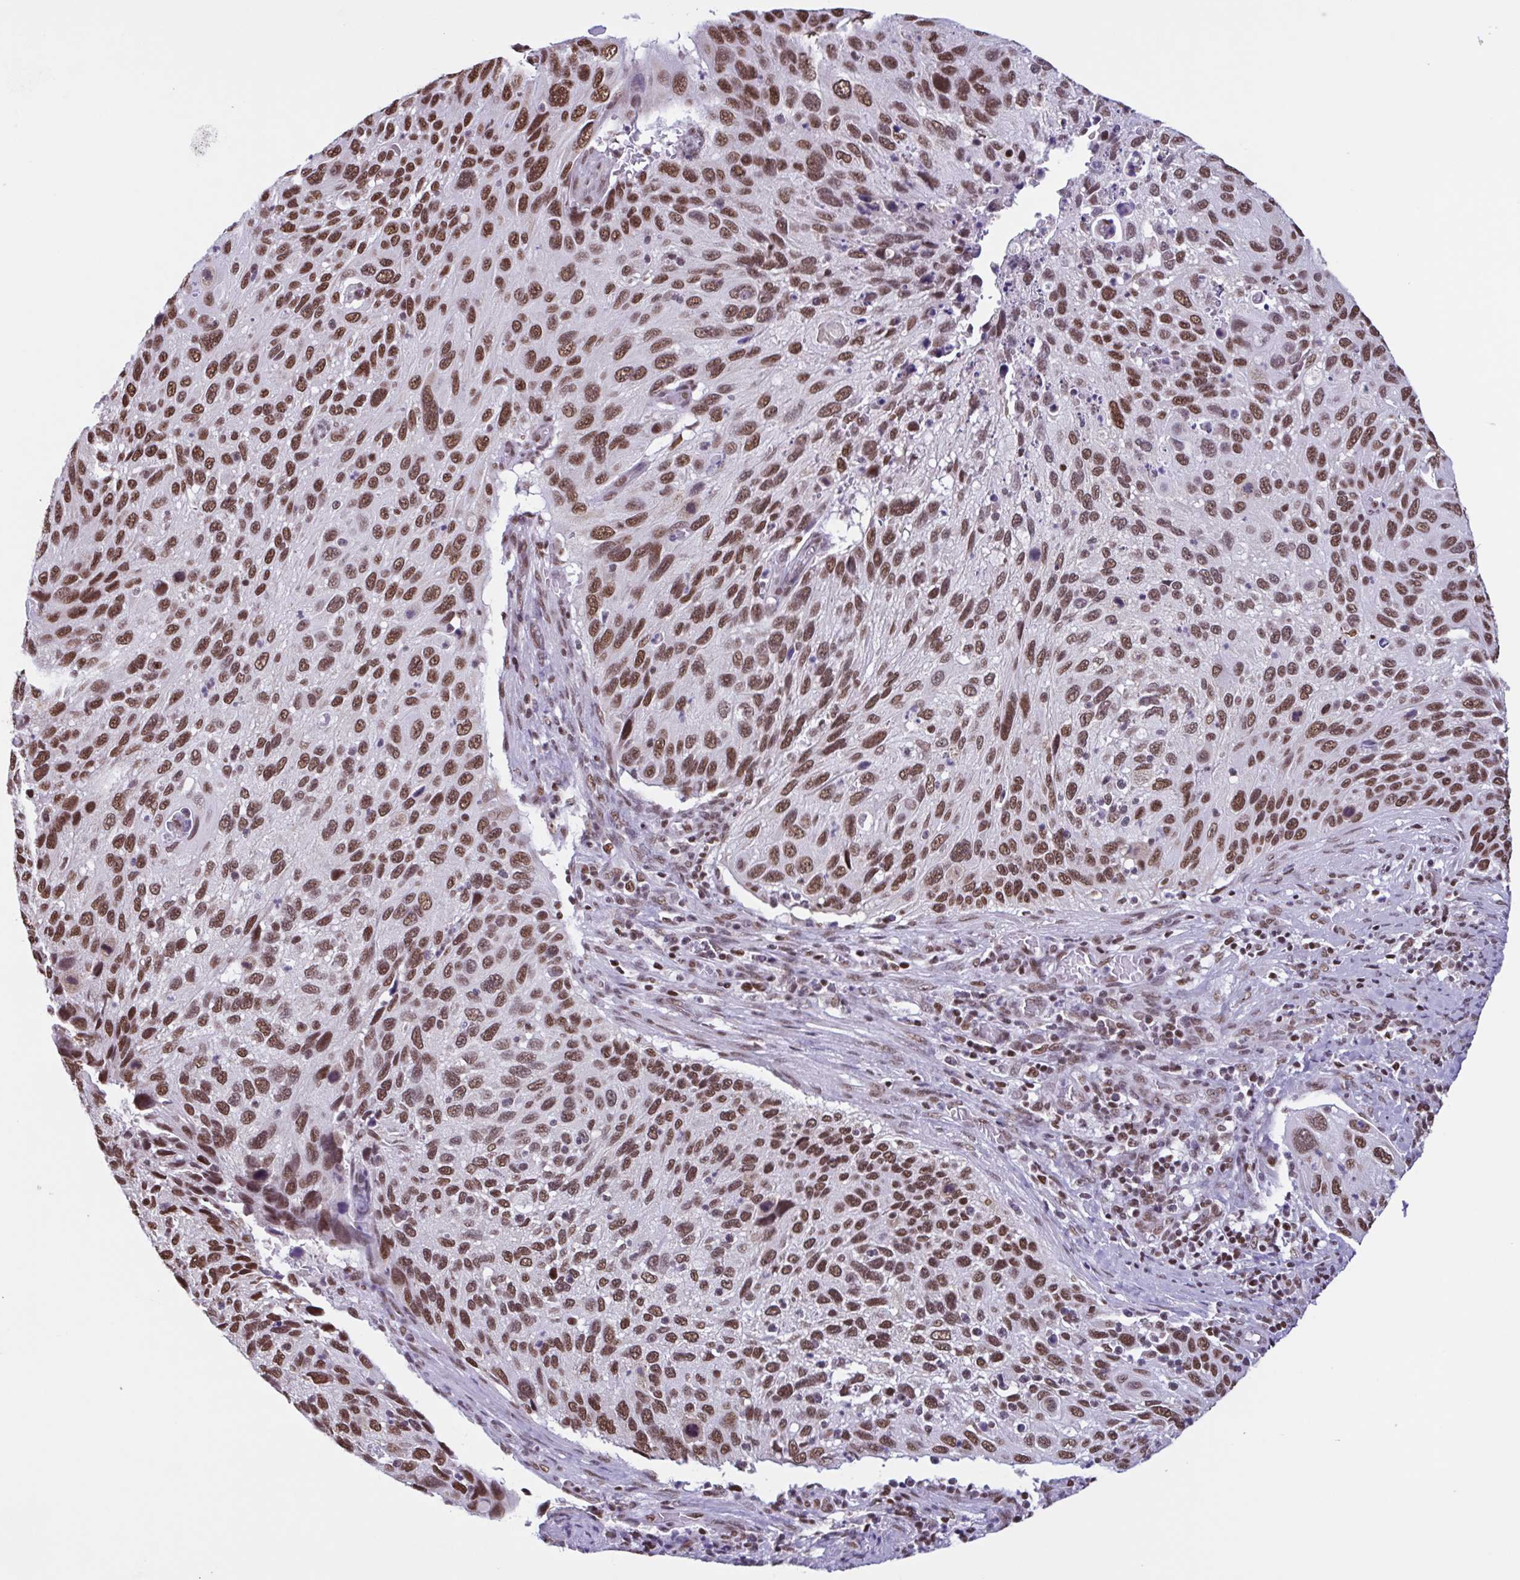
{"staining": {"intensity": "strong", "quantity": ">75%", "location": "nuclear"}, "tissue": "cervical cancer", "cell_type": "Tumor cells", "image_type": "cancer", "snomed": [{"axis": "morphology", "description": "Squamous cell carcinoma, NOS"}, {"axis": "topography", "description": "Cervix"}], "caption": "Cervical squamous cell carcinoma was stained to show a protein in brown. There is high levels of strong nuclear staining in approximately >75% of tumor cells.", "gene": "TIMM21", "patient": {"sex": "female", "age": 70}}